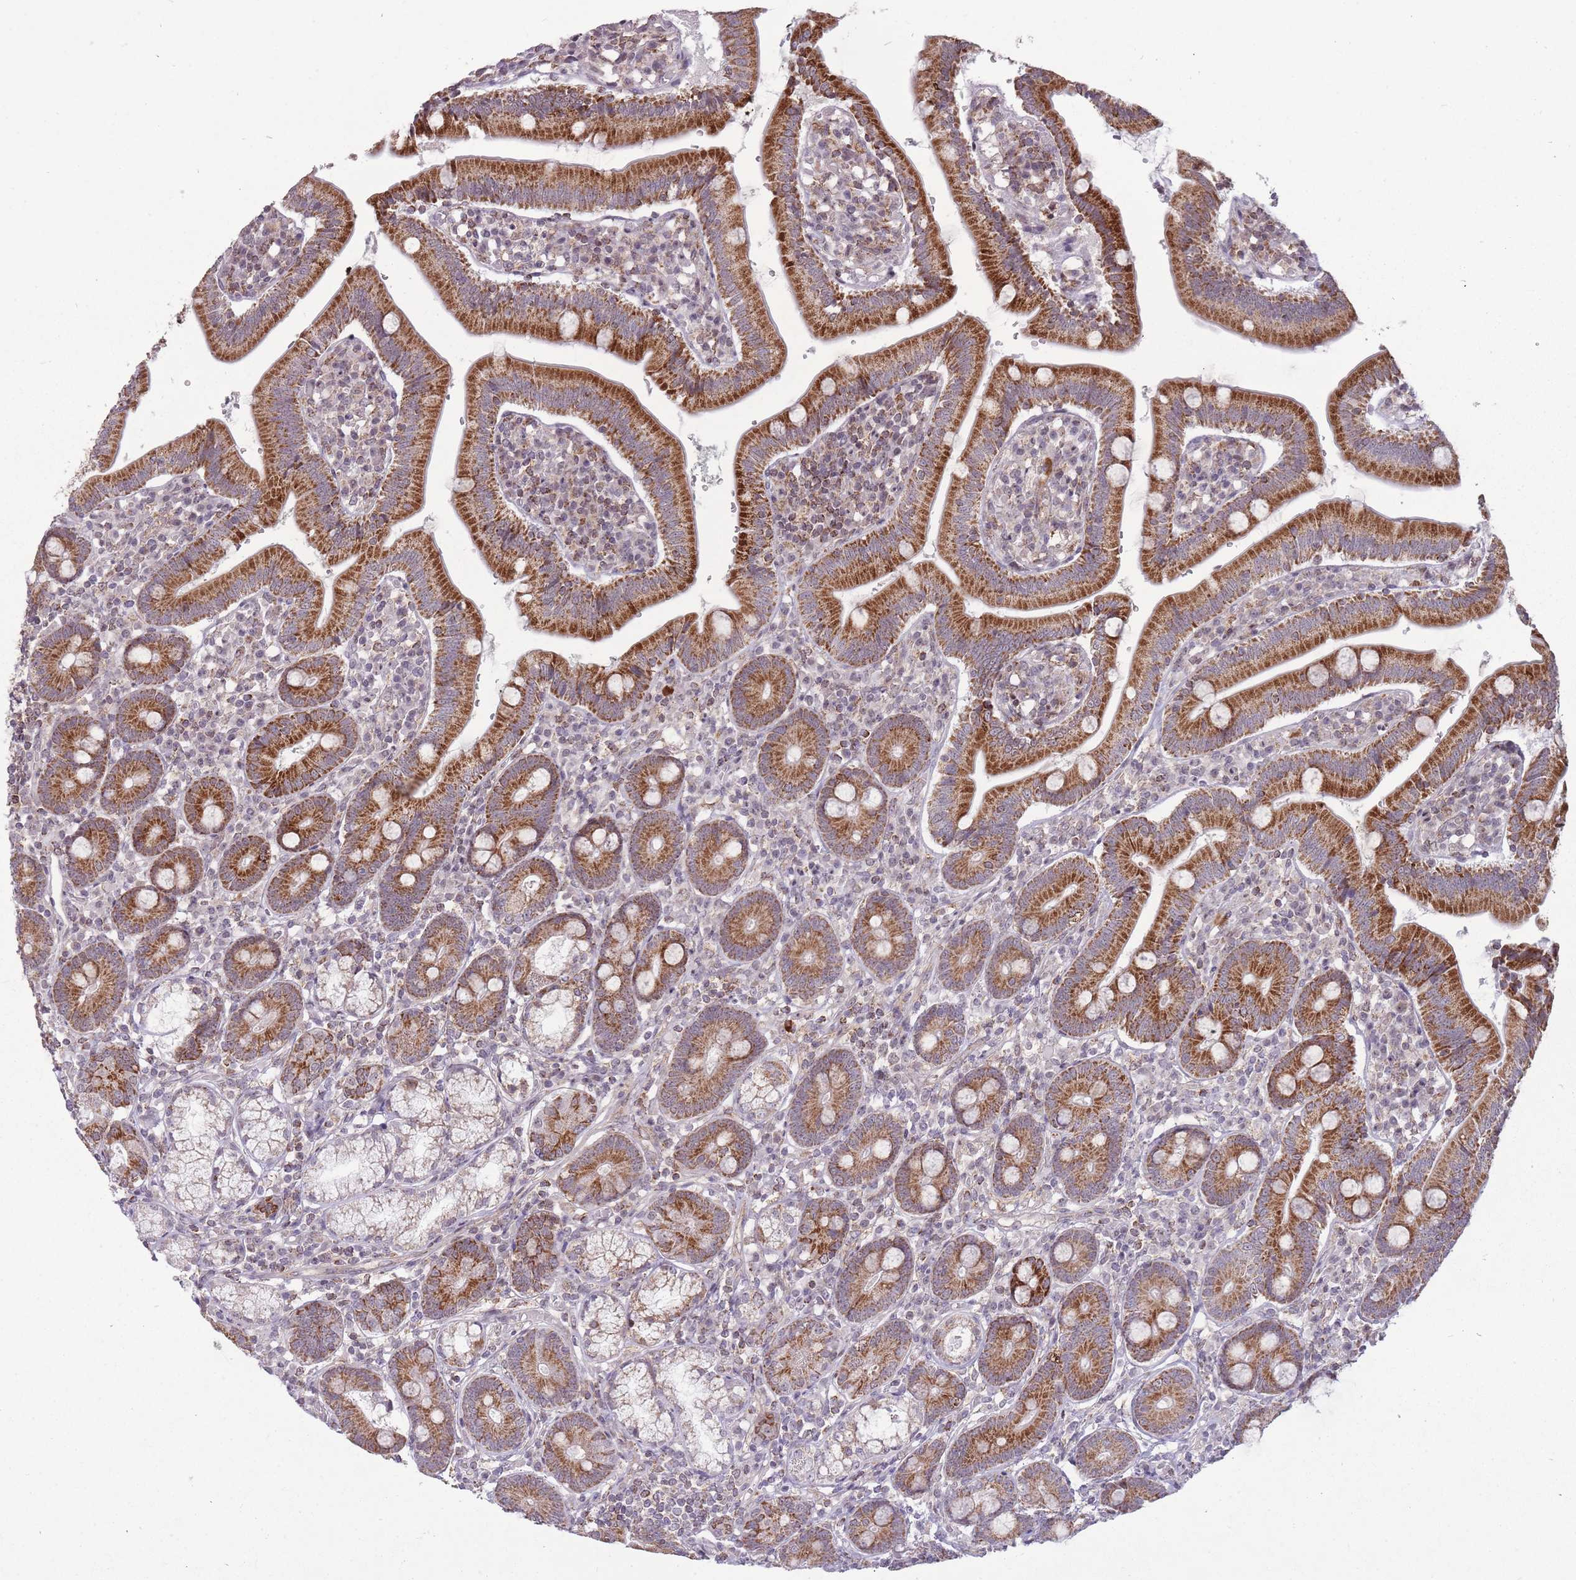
{"staining": {"intensity": "strong", "quantity": ">75%", "location": "cytoplasmic/membranous"}, "tissue": "duodenum", "cell_type": "Glandular cells", "image_type": "normal", "snomed": [{"axis": "morphology", "description": "Normal tissue, NOS"}, {"axis": "topography", "description": "Duodenum"}], "caption": "Strong cytoplasmic/membranous positivity is seen in about >75% of glandular cells in normal duodenum. (brown staining indicates protein expression, while blue staining denotes nuclei).", "gene": "DPYSL4", "patient": {"sex": "female", "age": 67}}